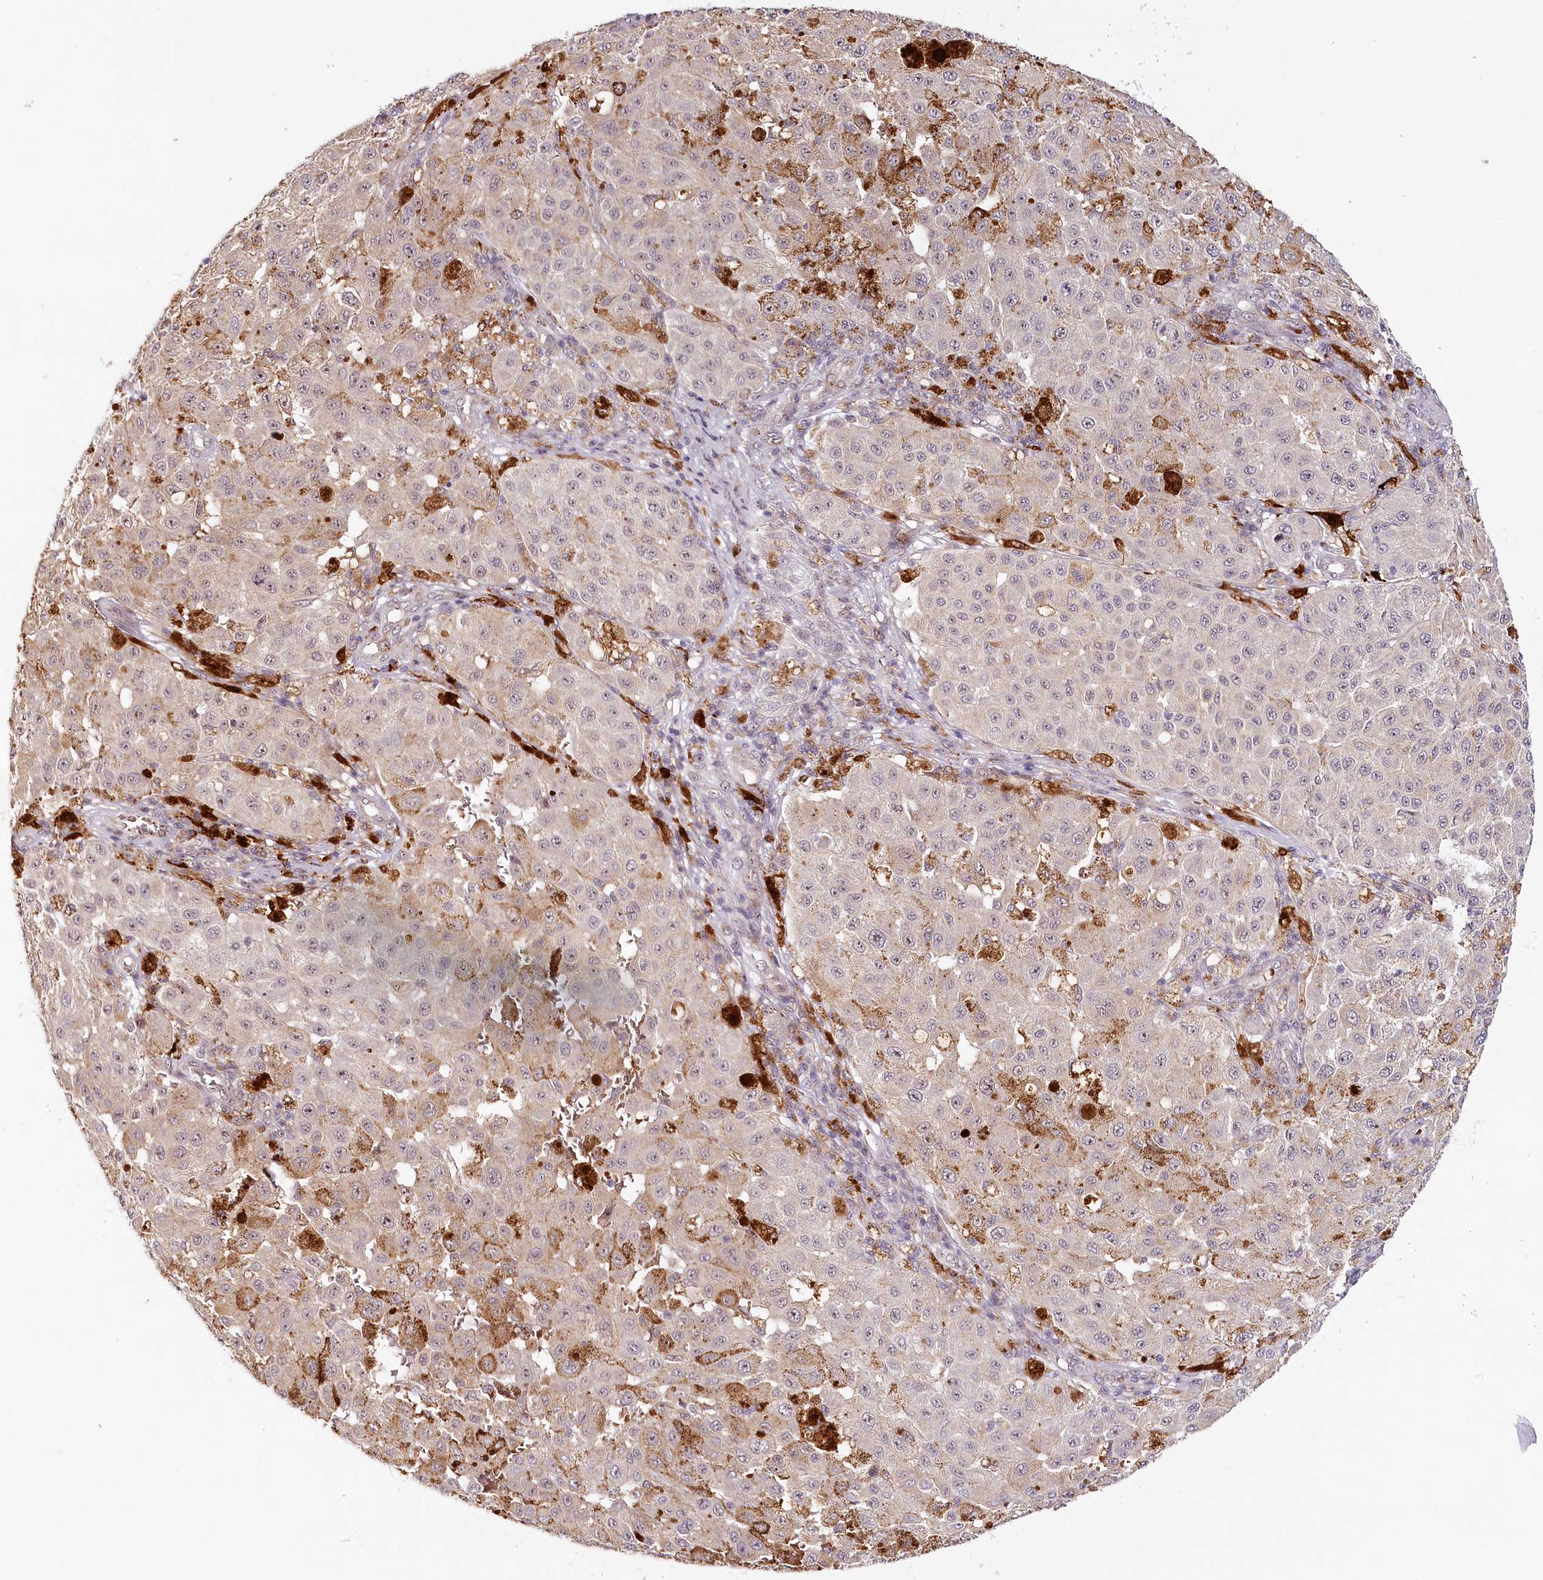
{"staining": {"intensity": "weak", "quantity": "25%-75%", "location": "cytoplasmic/membranous"}, "tissue": "melanoma", "cell_type": "Tumor cells", "image_type": "cancer", "snomed": [{"axis": "morphology", "description": "Malignant melanoma, NOS"}, {"axis": "topography", "description": "Skin"}], "caption": "Immunohistochemical staining of human melanoma reveals low levels of weak cytoplasmic/membranous positivity in approximately 25%-75% of tumor cells.", "gene": "WDR36", "patient": {"sex": "female", "age": 64}}